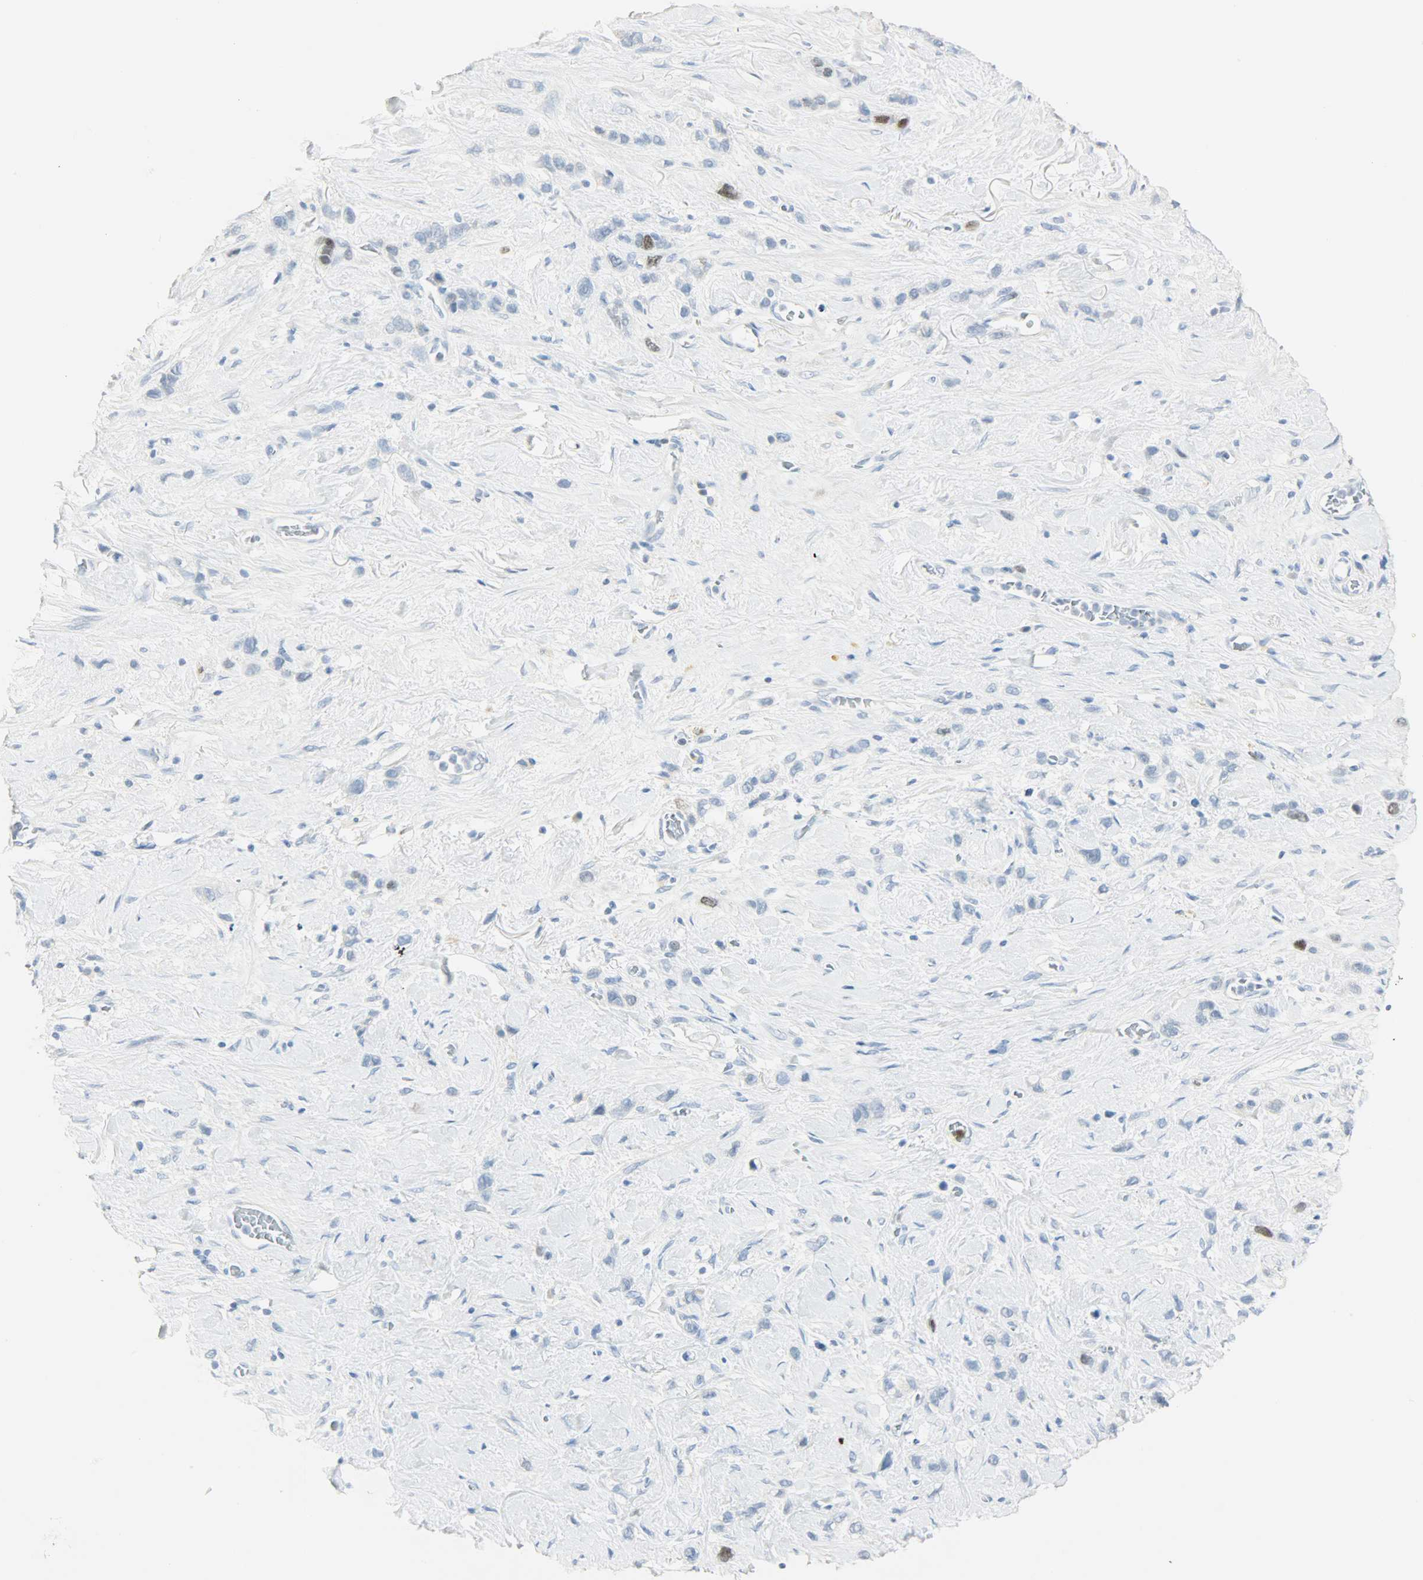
{"staining": {"intensity": "moderate", "quantity": "<25%", "location": "nuclear"}, "tissue": "stomach cancer", "cell_type": "Tumor cells", "image_type": "cancer", "snomed": [{"axis": "morphology", "description": "Normal tissue, NOS"}, {"axis": "morphology", "description": "Adenocarcinoma, NOS"}, {"axis": "morphology", "description": "Adenocarcinoma, High grade"}, {"axis": "topography", "description": "Stomach, upper"}, {"axis": "topography", "description": "Stomach"}], "caption": "Protein expression analysis of human stomach adenocarcinoma reveals moderate nuclear expression in approximately <25% of tumor cells.", "gene": "HELLS", "patient": {"sex": "female", "age": 65}}